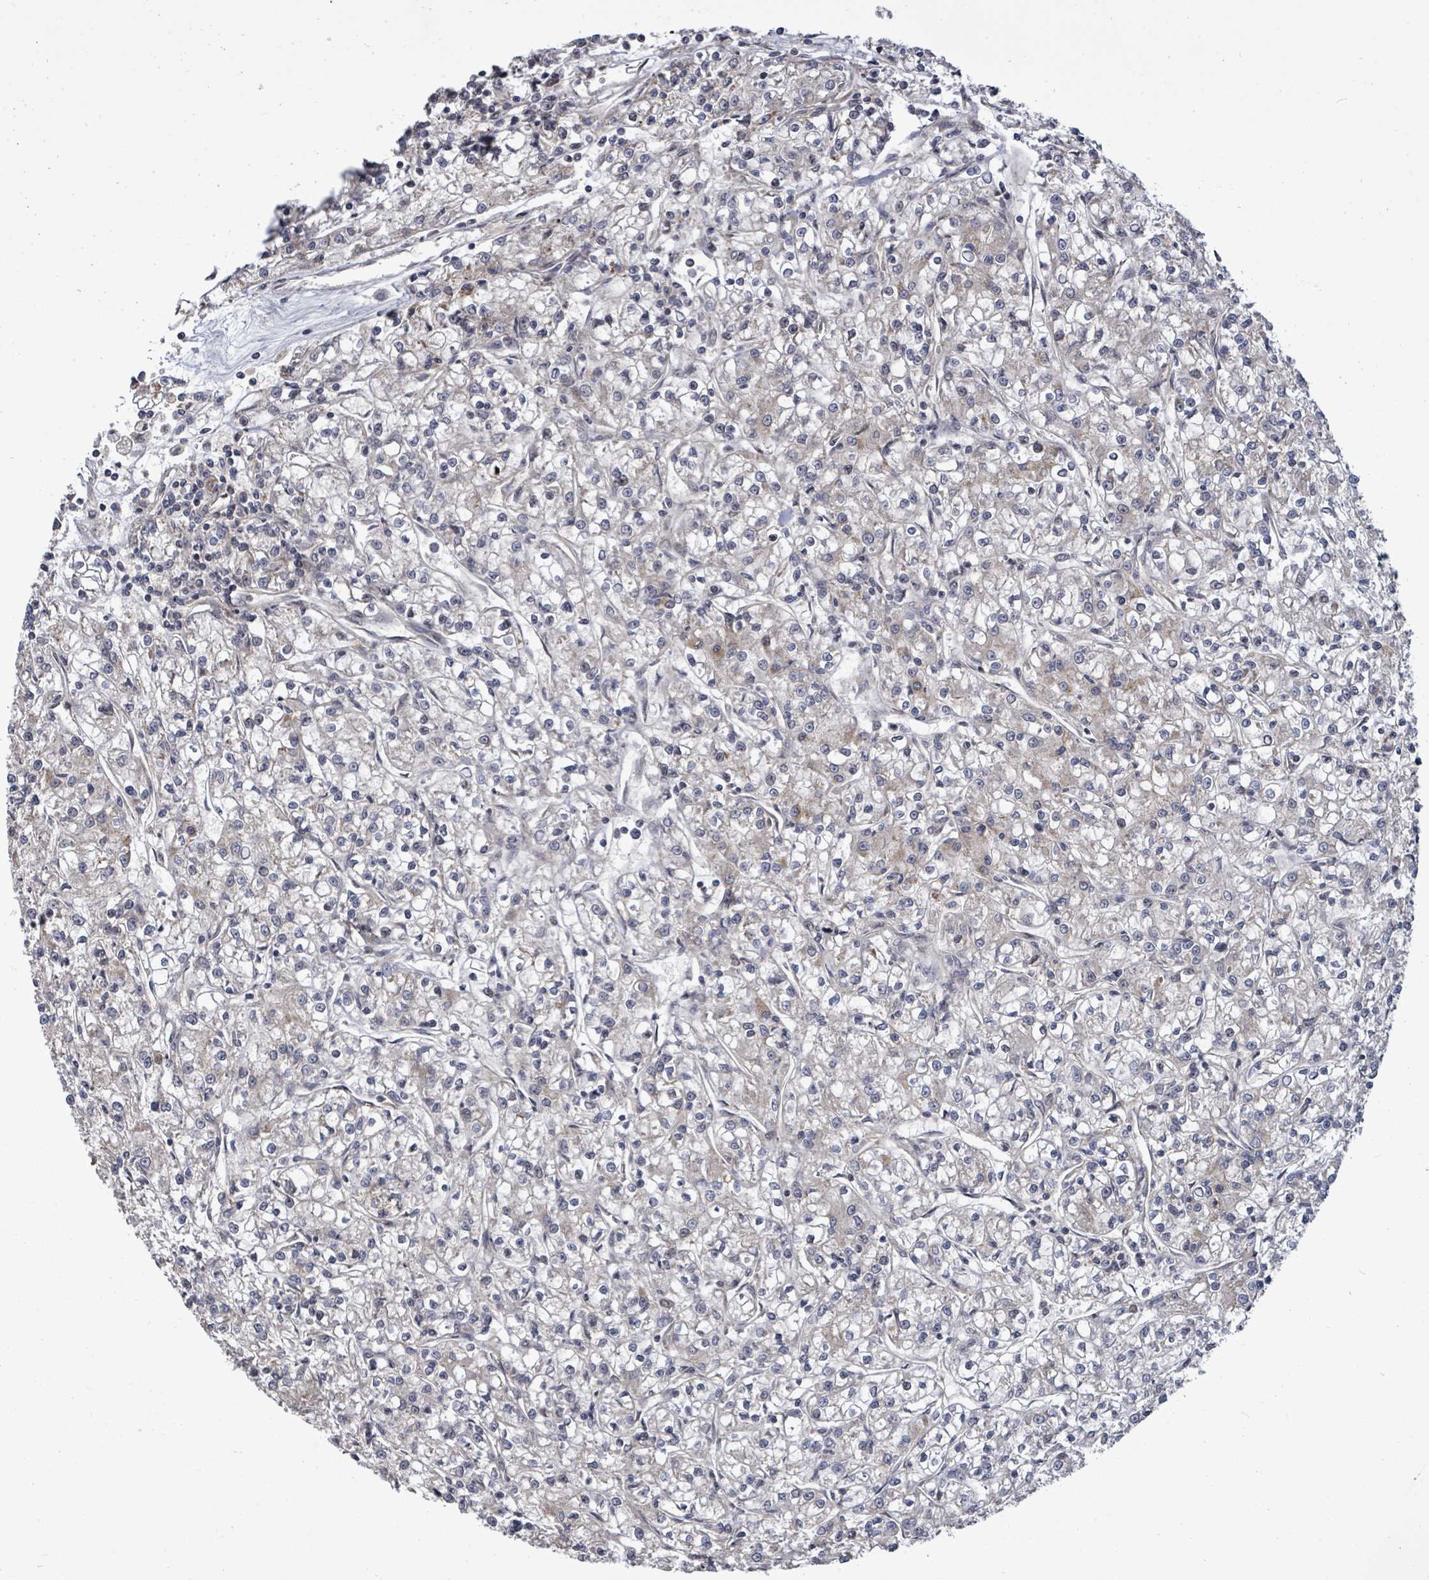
{"staining": {"intensity": "weak", "quantity": "<25%", "location": "cytoplasmic/membranous"}, "tissue": "renal cancer", "cell_type": "Tumor cells", "image_type": "cancer", "snomed": [{"axis": "morphology", "description": "Adenocarcinoma, NOS"}, {"axis": "topography", "description": "Kidney"}], "caption": "Histopathology image shows no significant protein expression in tumor cells of adenocarcinoma (renal).", "gene": "KRTAP27-1", "patient": {"sex": "female", "age": 59}}